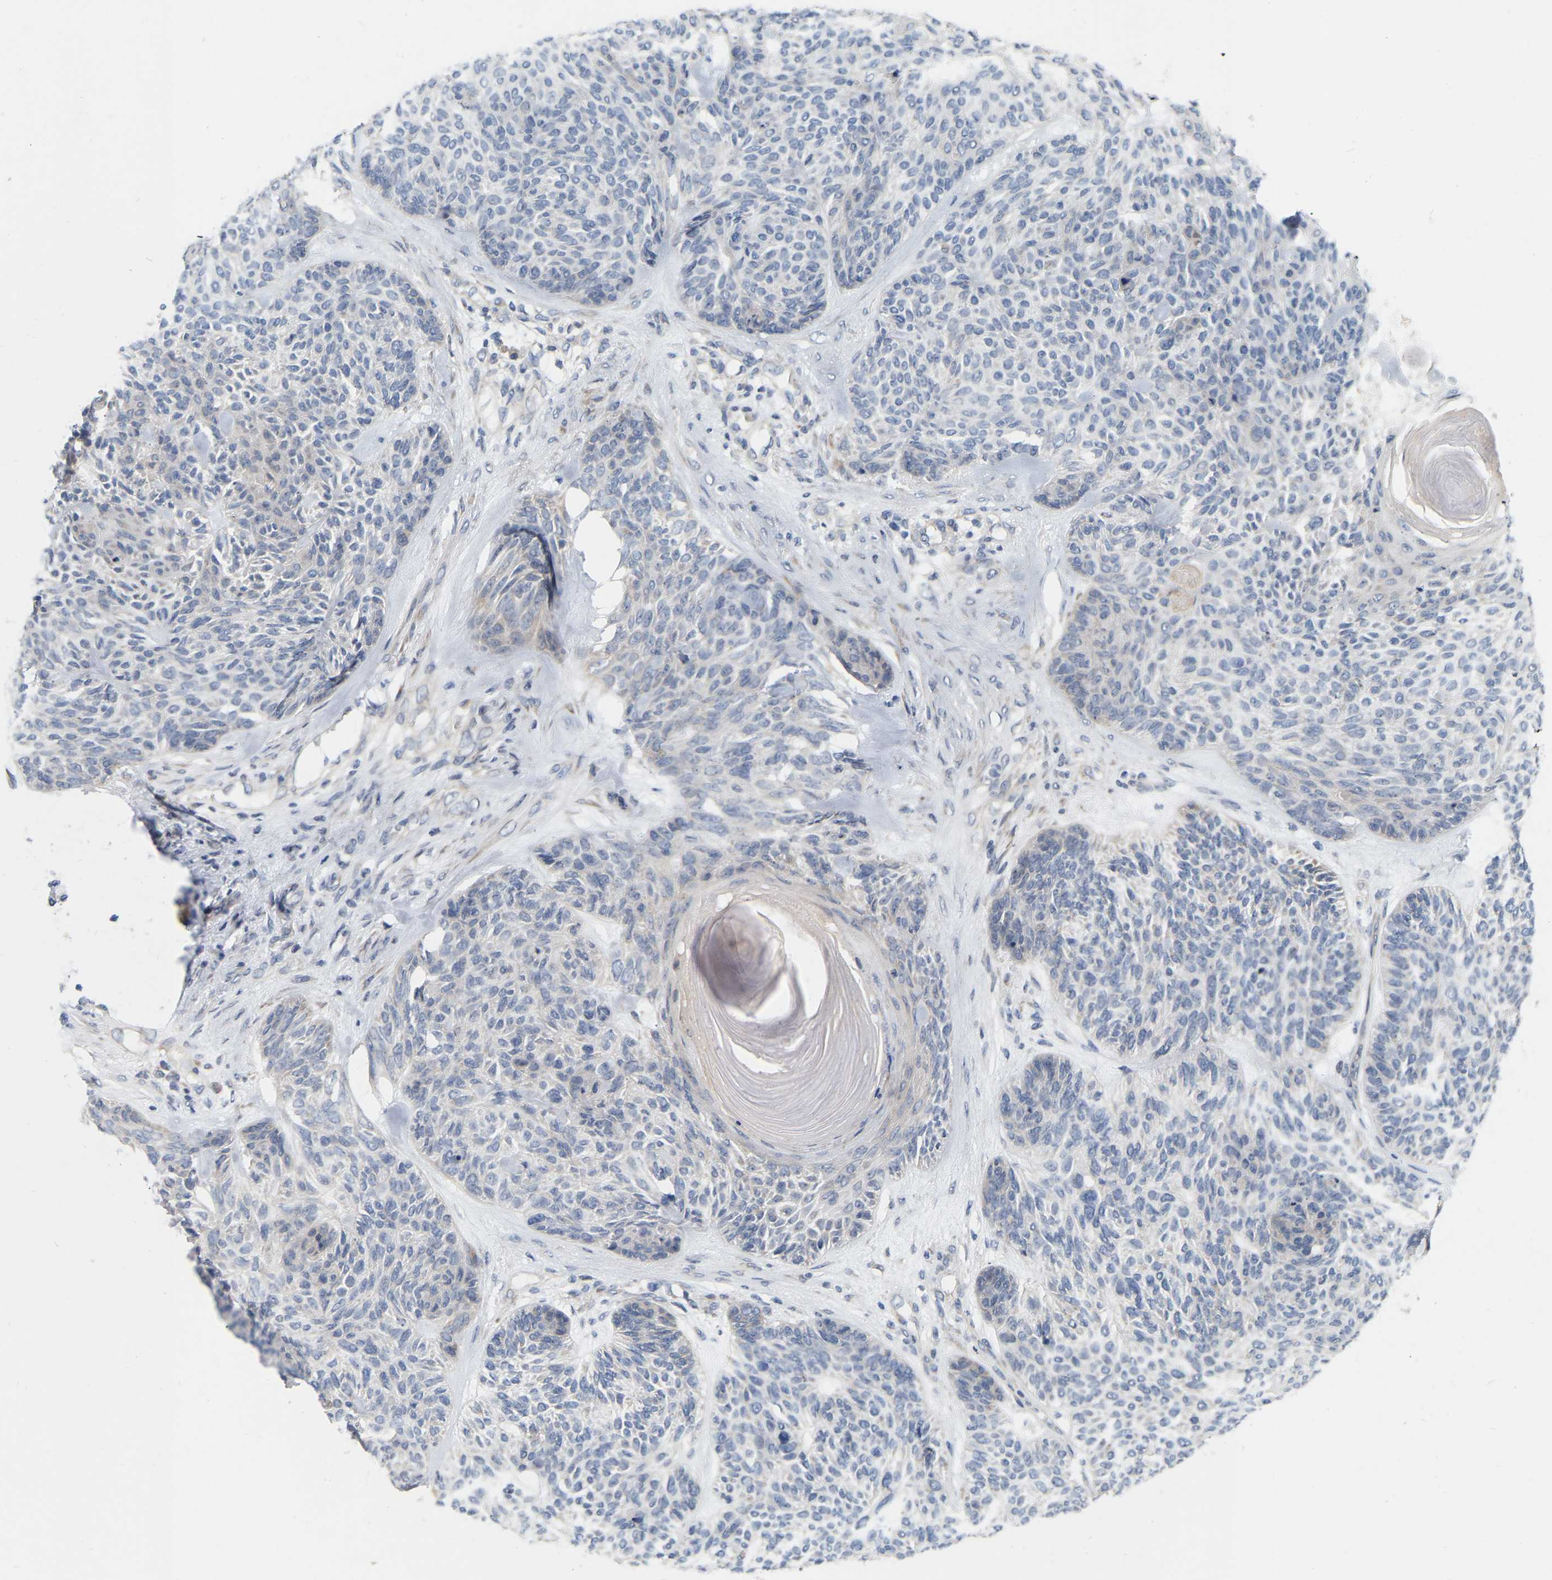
{"staining": {"intensity": "negative", "quantity": "none", "location": "none"}, "tissue": "skin cancer", "cell_type": "Tumor cells", "image_type": "cancer", "snomed": [{"axis": "morphology", "description": "Basal cell carcinoma"}, {"axis": "topography", "description": "Skin"}], "caption": "Tumor cells show no significant protein expression in skin basal cell carcinoma.", "gene": "SSH1", "patient": {"sex": "male", "age": 55}}